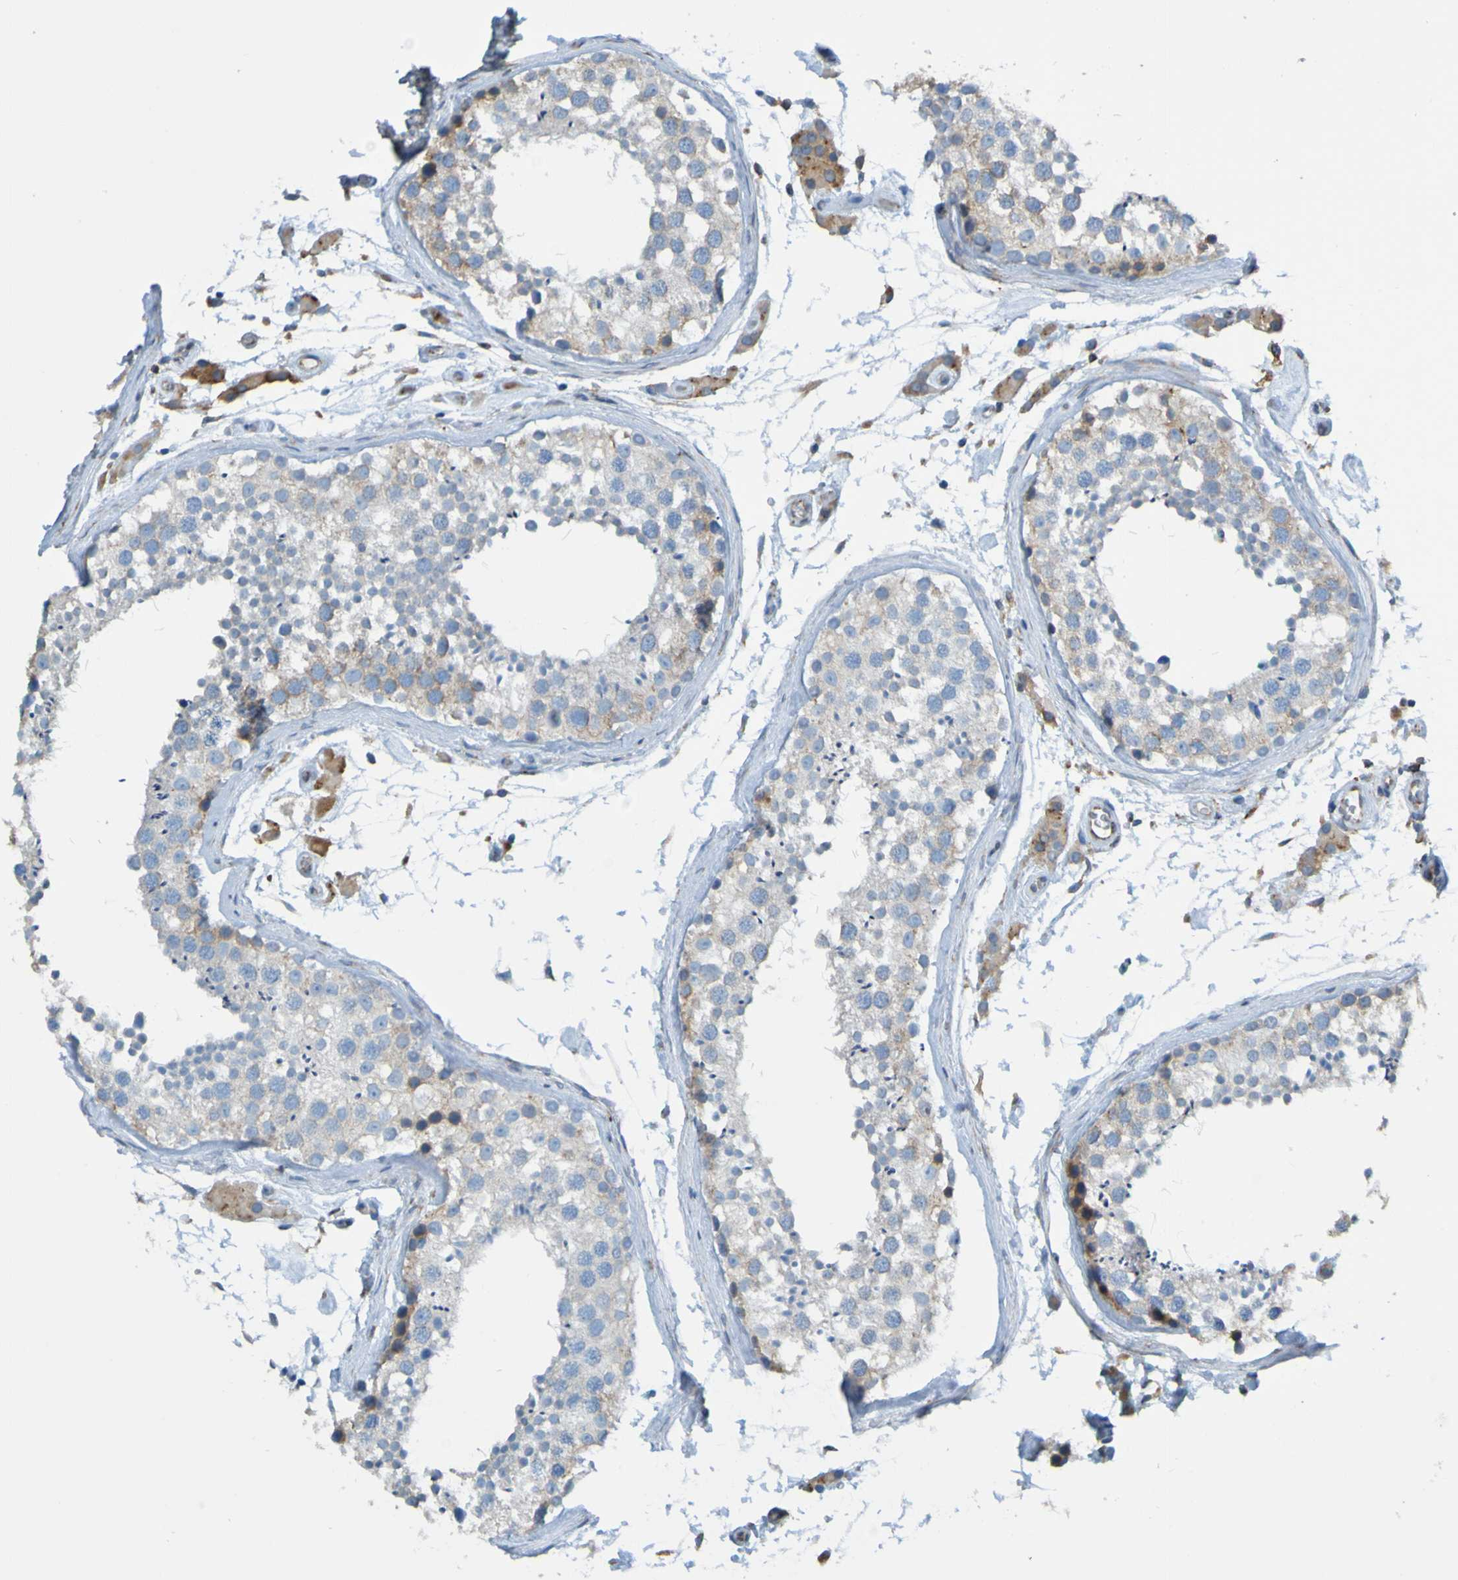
{"staining": {"intensity": "weak", "quantity": ">75%", "location": "cytoplasmic/membranous"}, "tissue": "testis", "cell_type": "Cells in seminiferous ducts", "image_type": "normal", "snomed": [{"axis": "morphology", "description": "Normal tissue, NOS"}, {"axis": "topography", "description": "Testis"}], "caption": "Protein staining of normal testis exhibits weak cytoplasmic/membranous expression in approximately >75% of cells in seminiferous ducts.", "gene": "SSR1", "patient": {"sex": "male", "age": 46}}